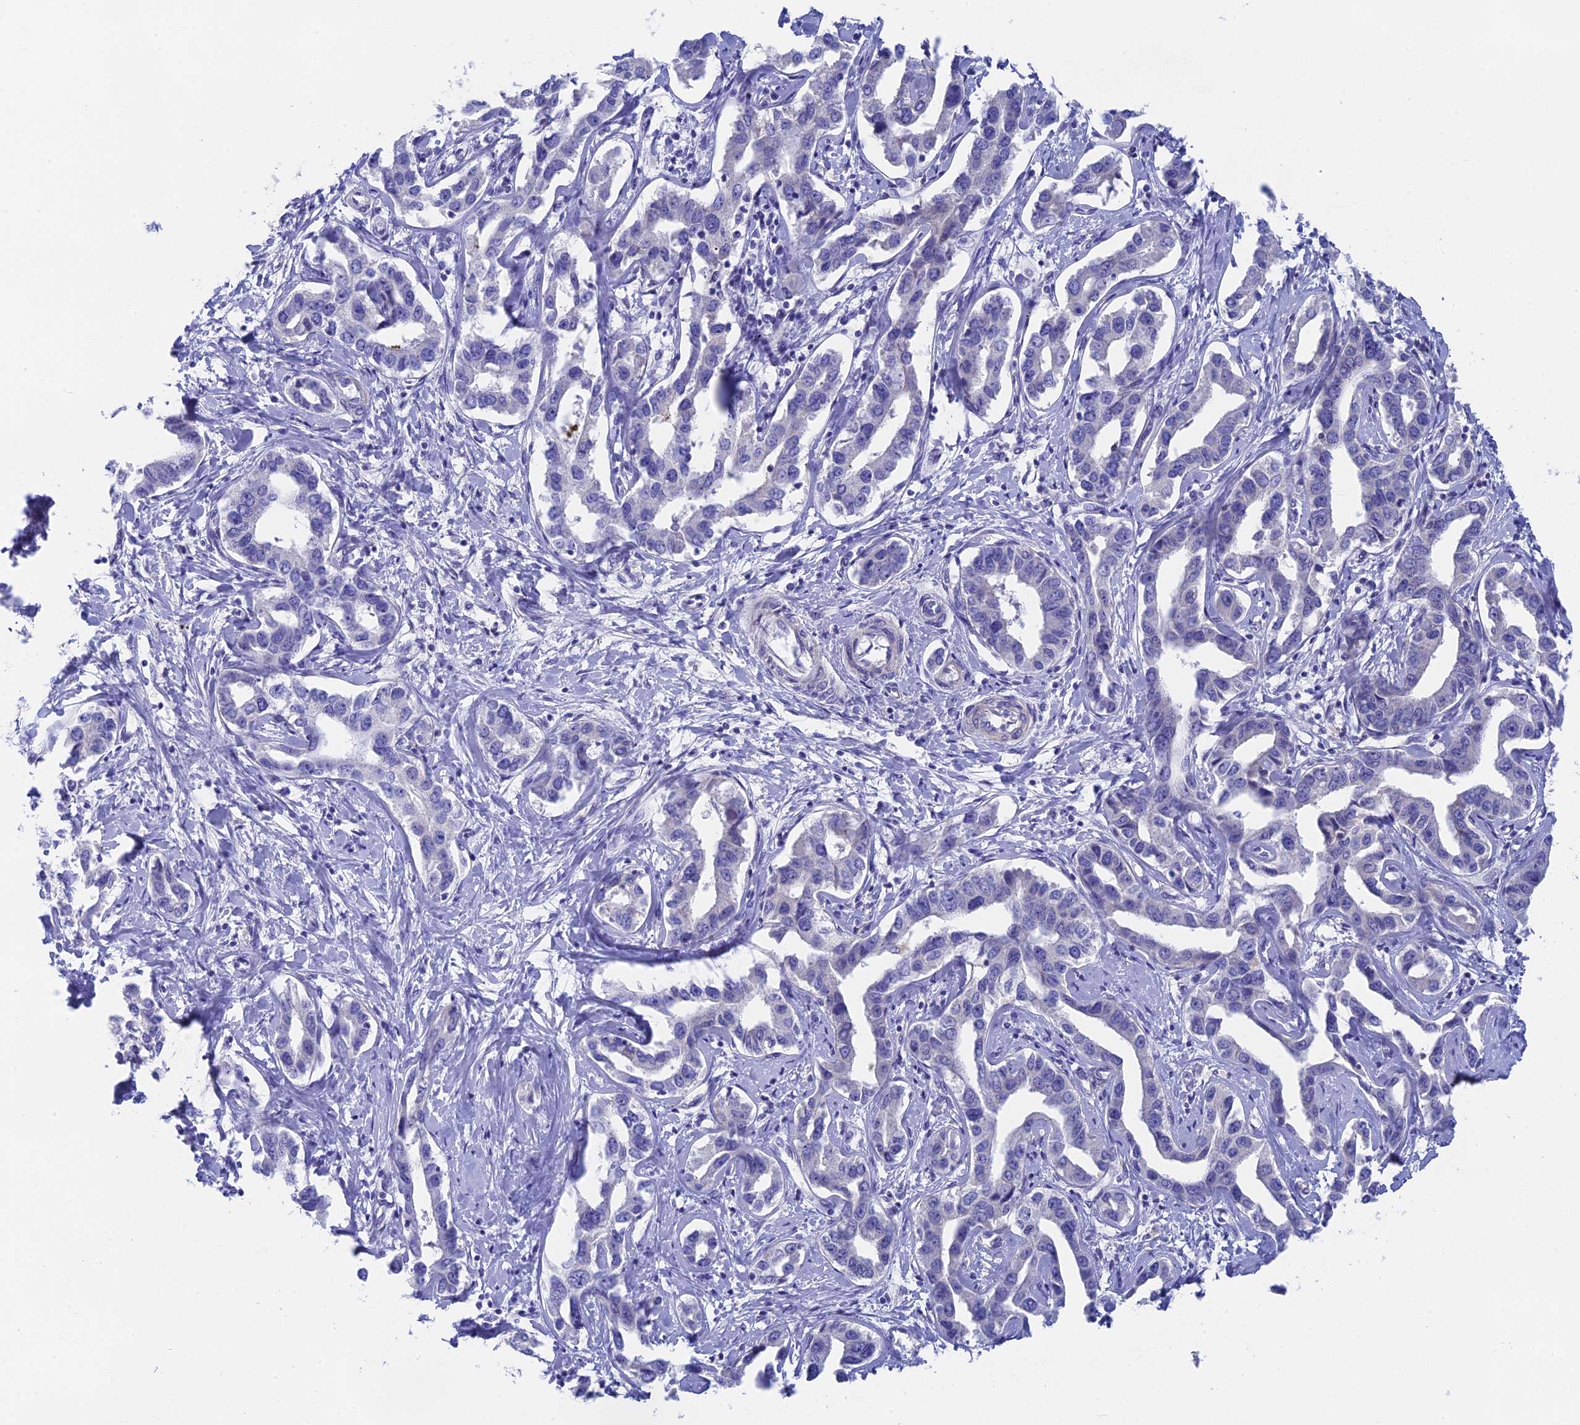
{"staining": {"intensity": "negative", "quantity": "none", "location": "none"}, "tissue": "liver cancer", "cell_type": "Tumor cells", "image_type": "cancer", "snomed": [{"axis": "morphology", "description": "Cholangiocarcinoma"}, {"axis": "topography", "description": "Liver"}], "caption": "An immunohistochemistry micrograph of cholangiocarcinoma (liver) is shown. There is no staining in tumor cells of cholangiocarcinoma (liver). (IHC, brightfield microscopy, high magnification).", "gene": "GLB1L", "patient": {"sex": "male", "age": 59}}